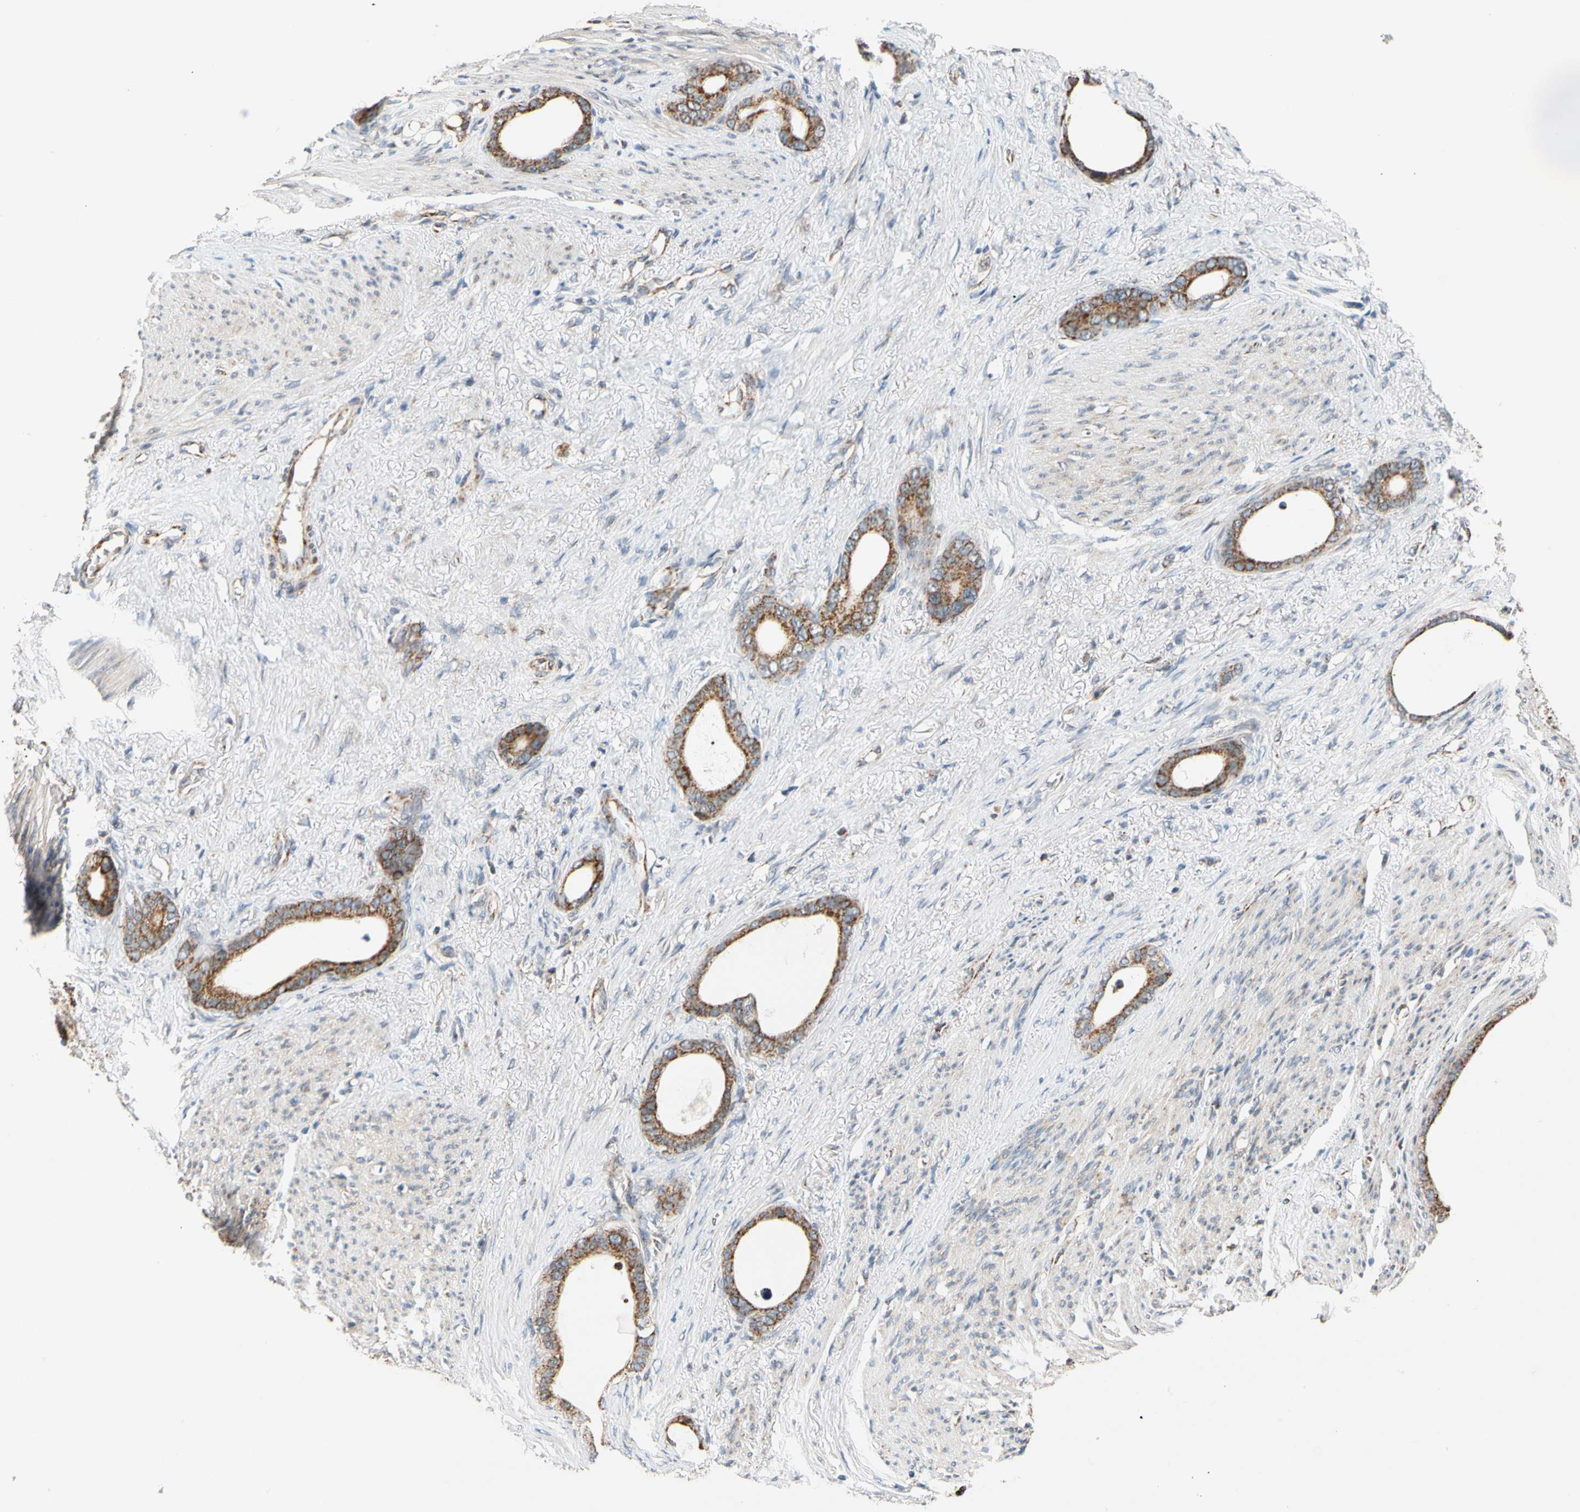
{"staining": {"intensity": "moderate", "quantity": ">75%", "location": "cytoplasmic/membranous"}, "tissue": "stomach cancer", "cell_type": "Tumor cells", "image_type": "cancer", "snomed": [{"axis": "morphology", "description": "Adenocarcinoma, NOS"}, {"axis": "topography", "description": "Stomach"}], "caption": "Stomach cancer stained with a brown dye exhibits moderate cytoplasmic/membranous positive expression in approximately >75% of tumor cells.", "gene": "KHDC4", "patient": {"sex": "female", "age": 75}}